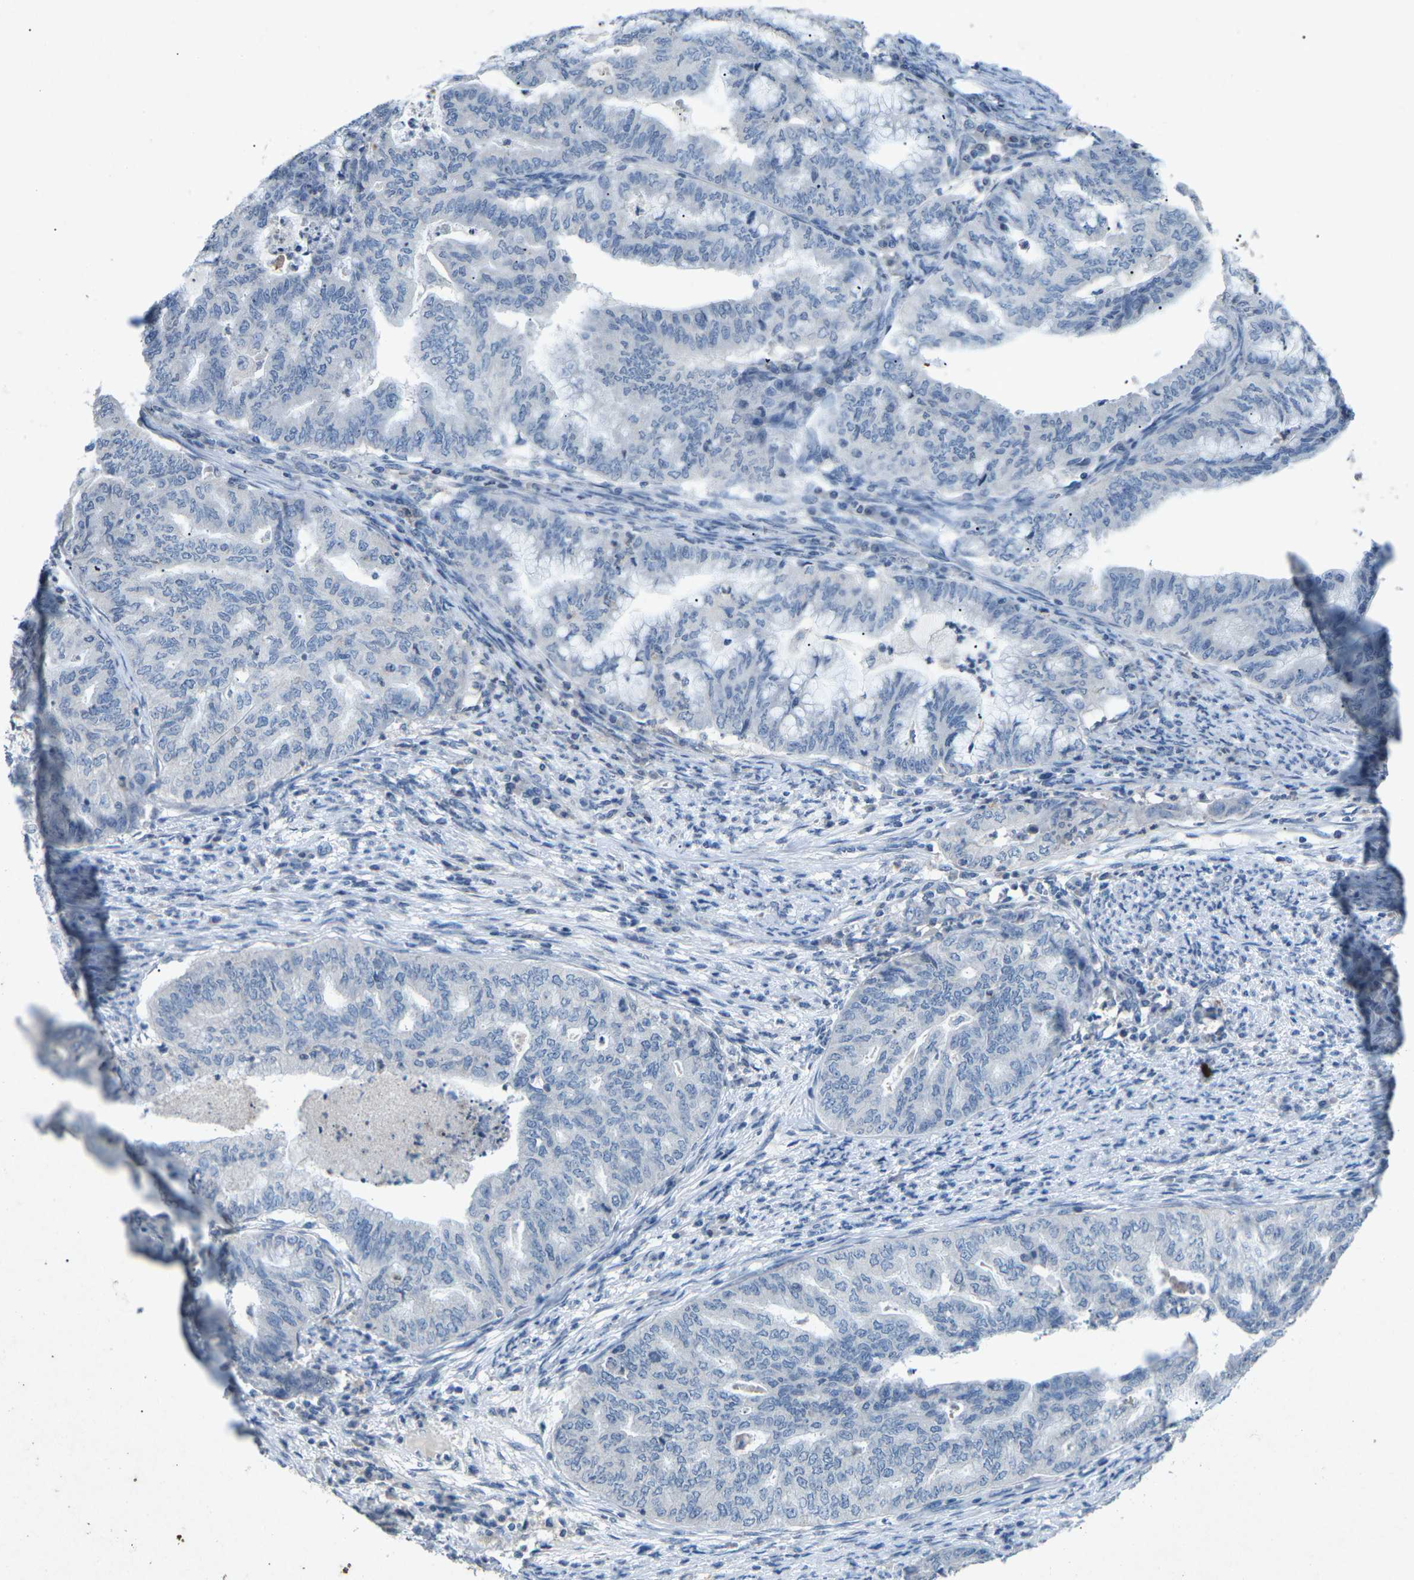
{"staining": {"intensity": "negative", "quantity": "none", "location": "none"}, "tissue": "endometrial cancer", "cell_type": "Tumor cells", "image_type": "cancer", "snomed": [{"axis": "morphology", "description": "Adenocarcinoma, NOS"}, {"axis": "topography", "description": "Endometrium"}], "caption": "An IHC micrograph of adenocarcinoma (endometrial) is shown. There is no staining in tumor cells of adenocarcinoma (endometrial).", "gene": "A1BG", "patient": {"sex": "female", "age": 79}}